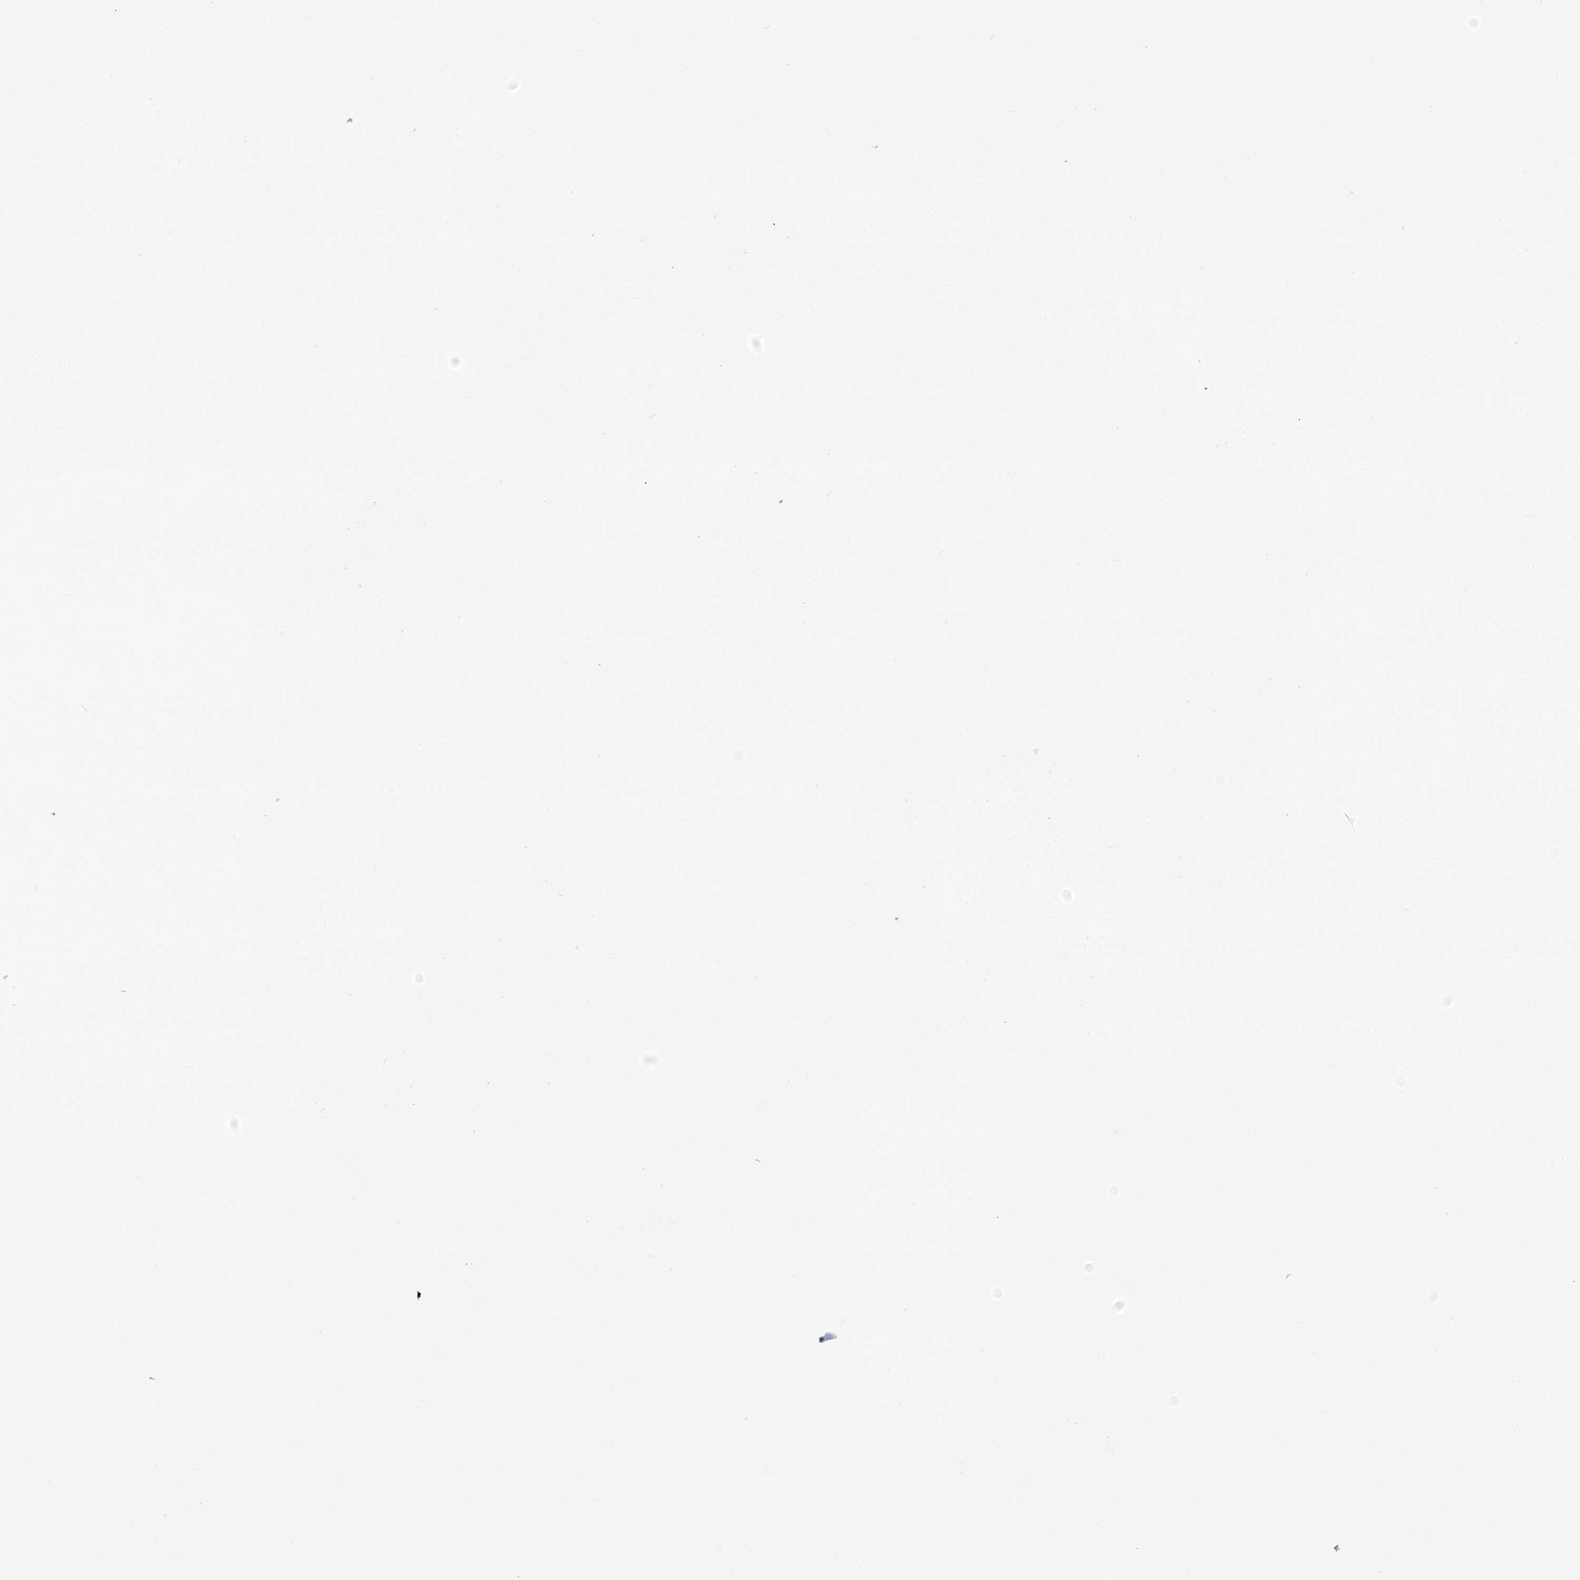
{"staining": {"intensity": "weak", "quantity": "<25%", "location": "cytoplasmic/membranous"}, "tissue": "melanoma", "cell_type": "Tumor cells", "image_type": "cancer", "snomed": [{"axis": "morphology", "description": "Malignant melanoma, Metastatic site"}, {"axis": "topography", "description": "Lung"}], "caption": "This is an immunohistochemistry image of melanoma. There is no expression in tumor cells.", "gene": "ATP11B", "patient": {"sex": "male", "age": 64}}